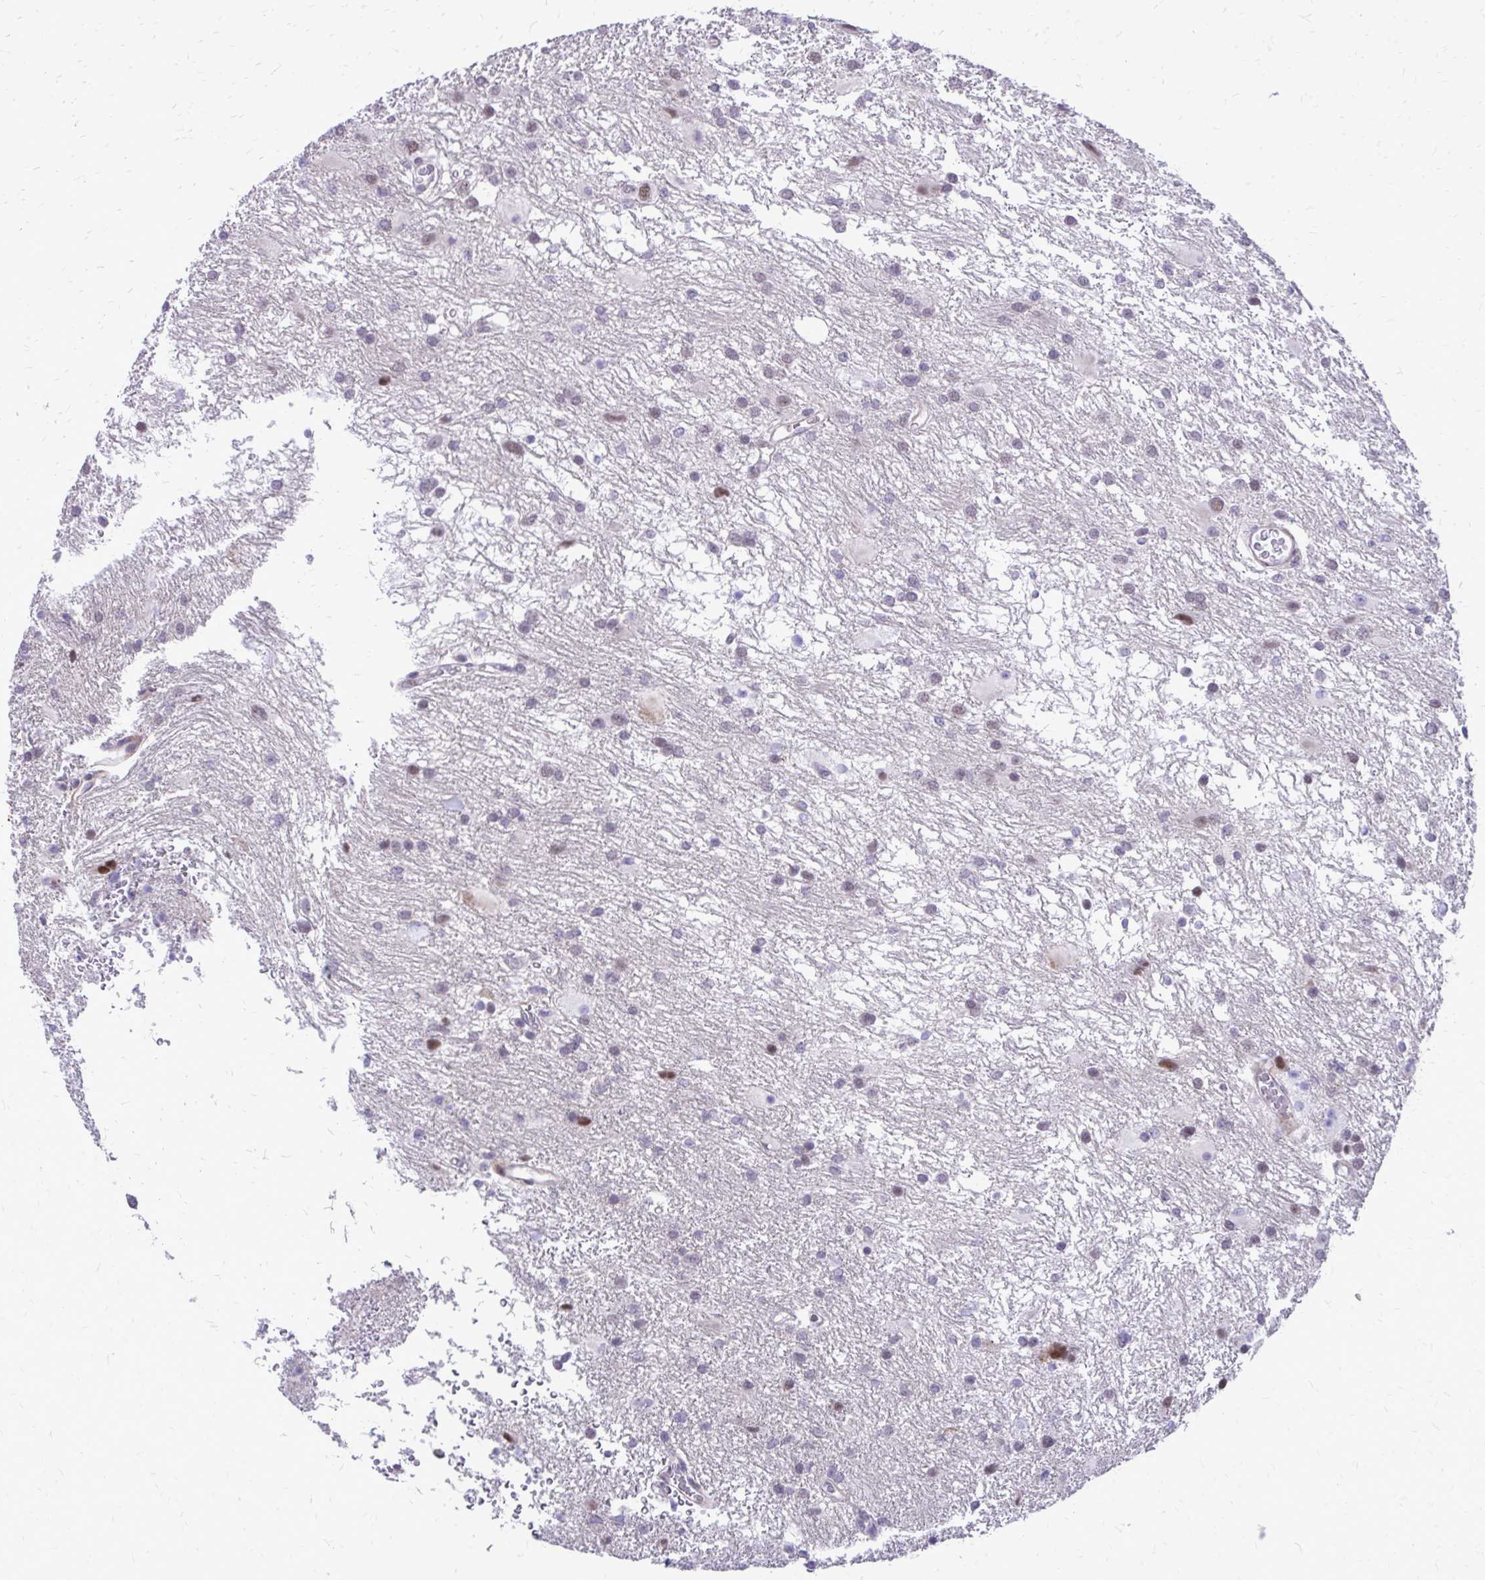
{"staining": {"intensity": "moderate", "quantity": "<25%", "location": "nuclear"}, "tissue": "glioma", "cell_type": "Tumor cells", "image_type": "cancer", "snomed": [{"axis": "morphology", "description": "Glioma, malignant, High grade"}, {"axis": "topography", "description": "Brain"}], "caption": "High-power microscopy captured an IHC photomicrograph of malignant glioma (high-grade), revealing moderate nuclear staining in approximately <25% of tumor cells.", "gene": "ANKRD30B", "patient": {"sex": "male", "age": 53}}